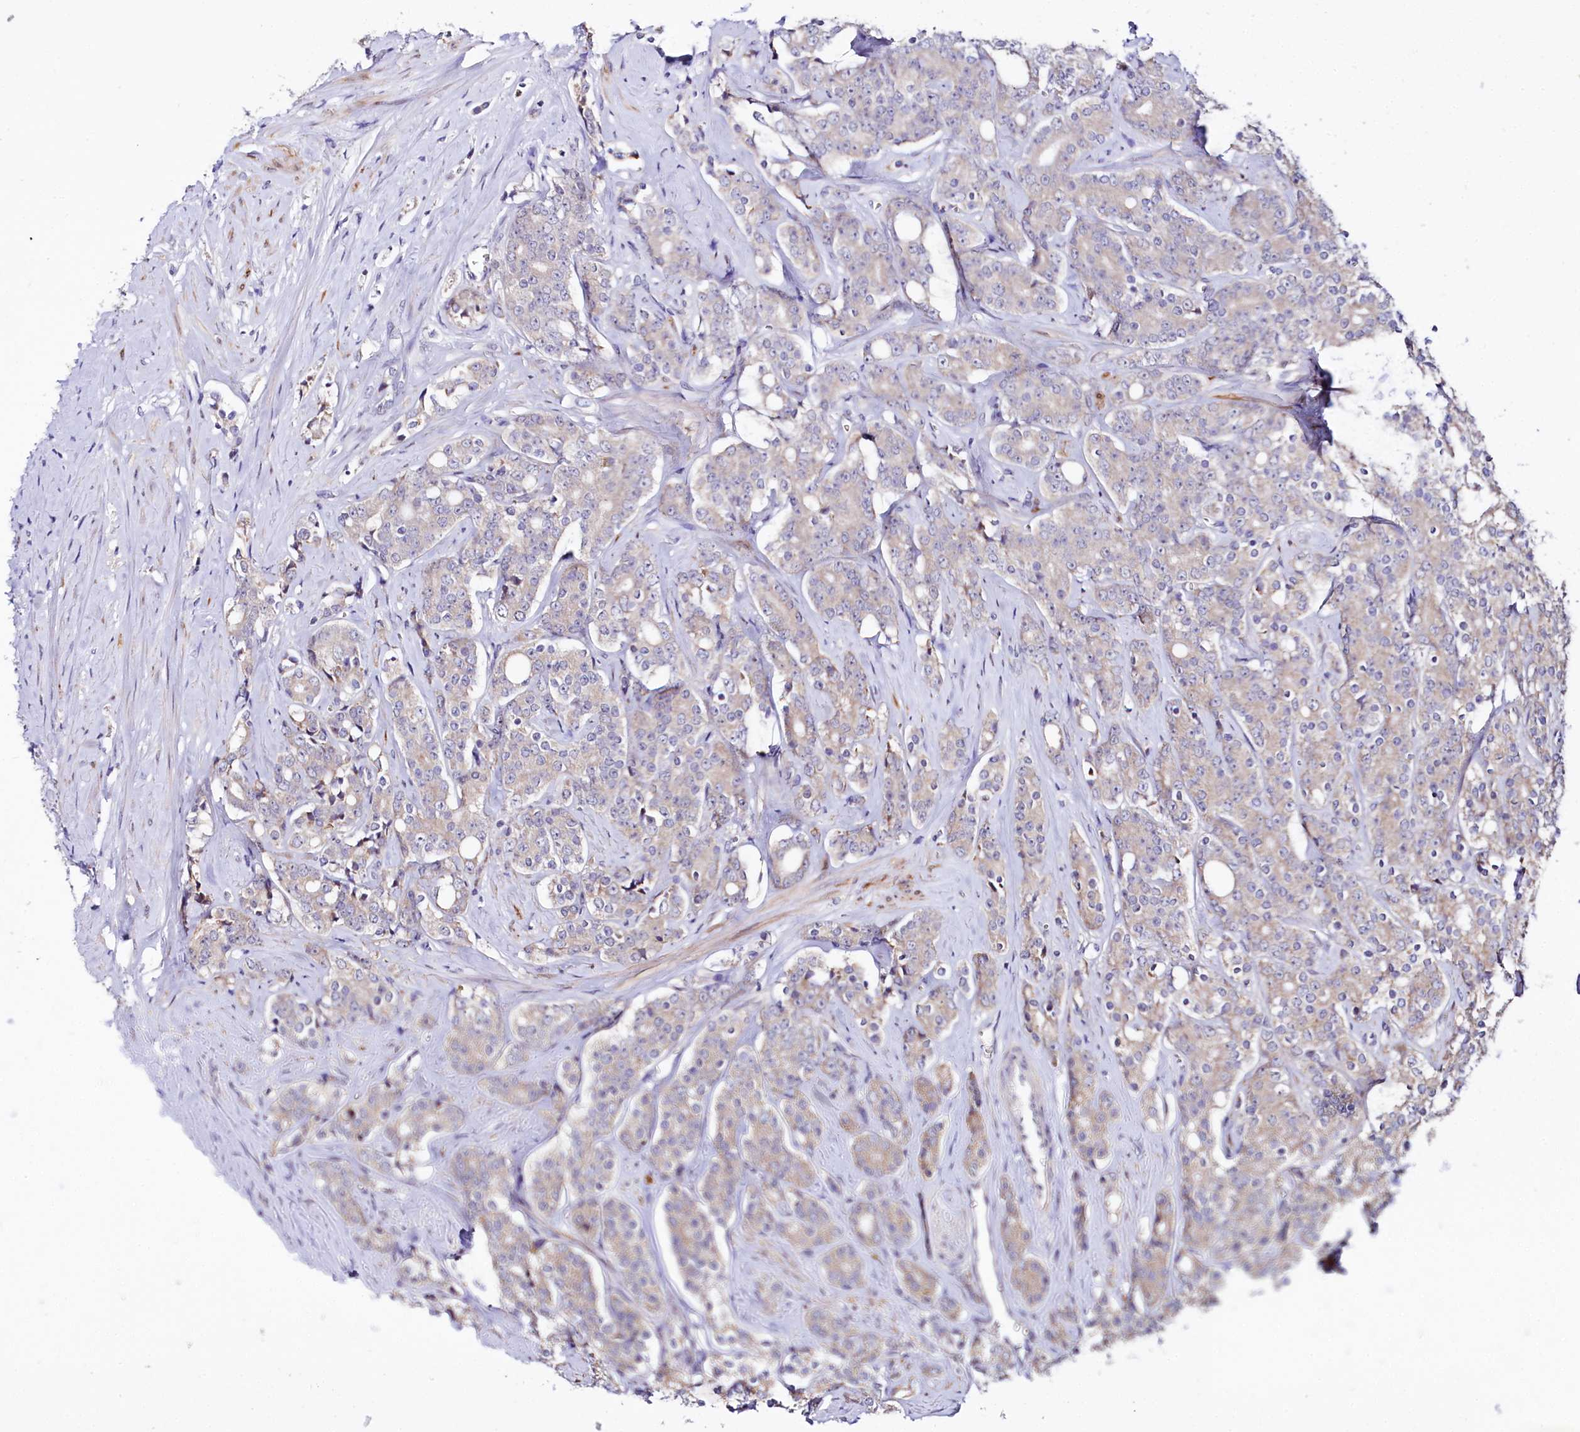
{"staining": {"intensity": "weak", "quantity": ">75%", "location": "cytoplasmic/membranous"}, "tissue": "prostate cancer", "cell_type": "Tumor cells", "image_type": "cancer", "snomed": [{"axis": "morphology", "description": "Adenocarcinoma, High grade"}, {"axis": "topography", "description": "Prostate"}], "caption": "Brown immunohistochemical staining in human prostate cancer (high-grade adenocarcinoma) reveals weak cytoplasmic/membranous positivity in approximately >75% of tumor cells.", "gene": "CEP295", "patient": {"sex": "male", "age": 62}}